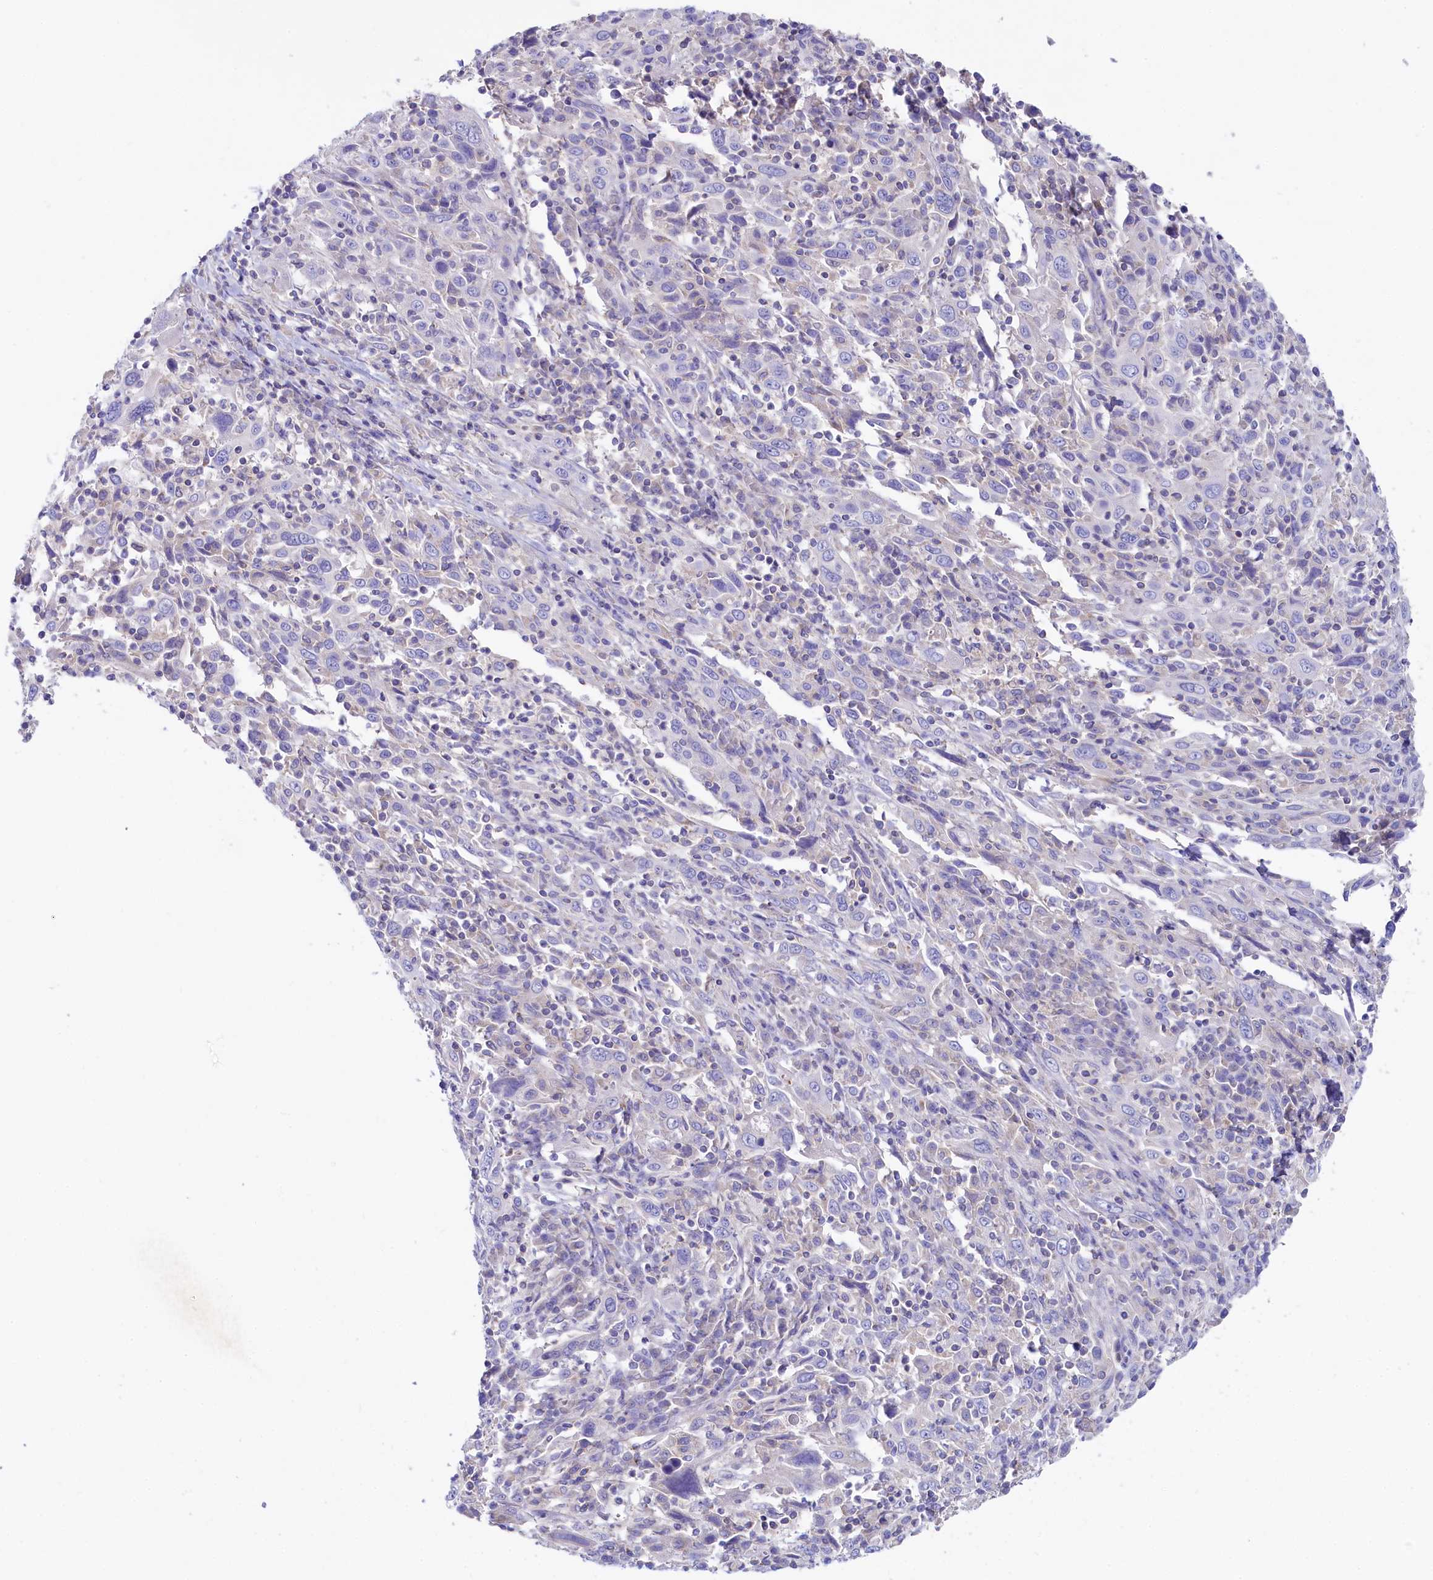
{"staining": {"intensity": "negative", "quantity": "none", "location": "none"}, "tissue": "cervical cancer", "cell_type": "Tumor cells", "image_type": "cancer", "snomed": [{"axis": "morphology", "description": "Squamous cell carcinoma, NOS"}, {"axis": "topography", "description": "Cervix"}], "caption": "There is no significant expression in tumor cells of cervical cancer.", "gene": "VPS26B", "patient": {"sex": "female", "age": 46}}